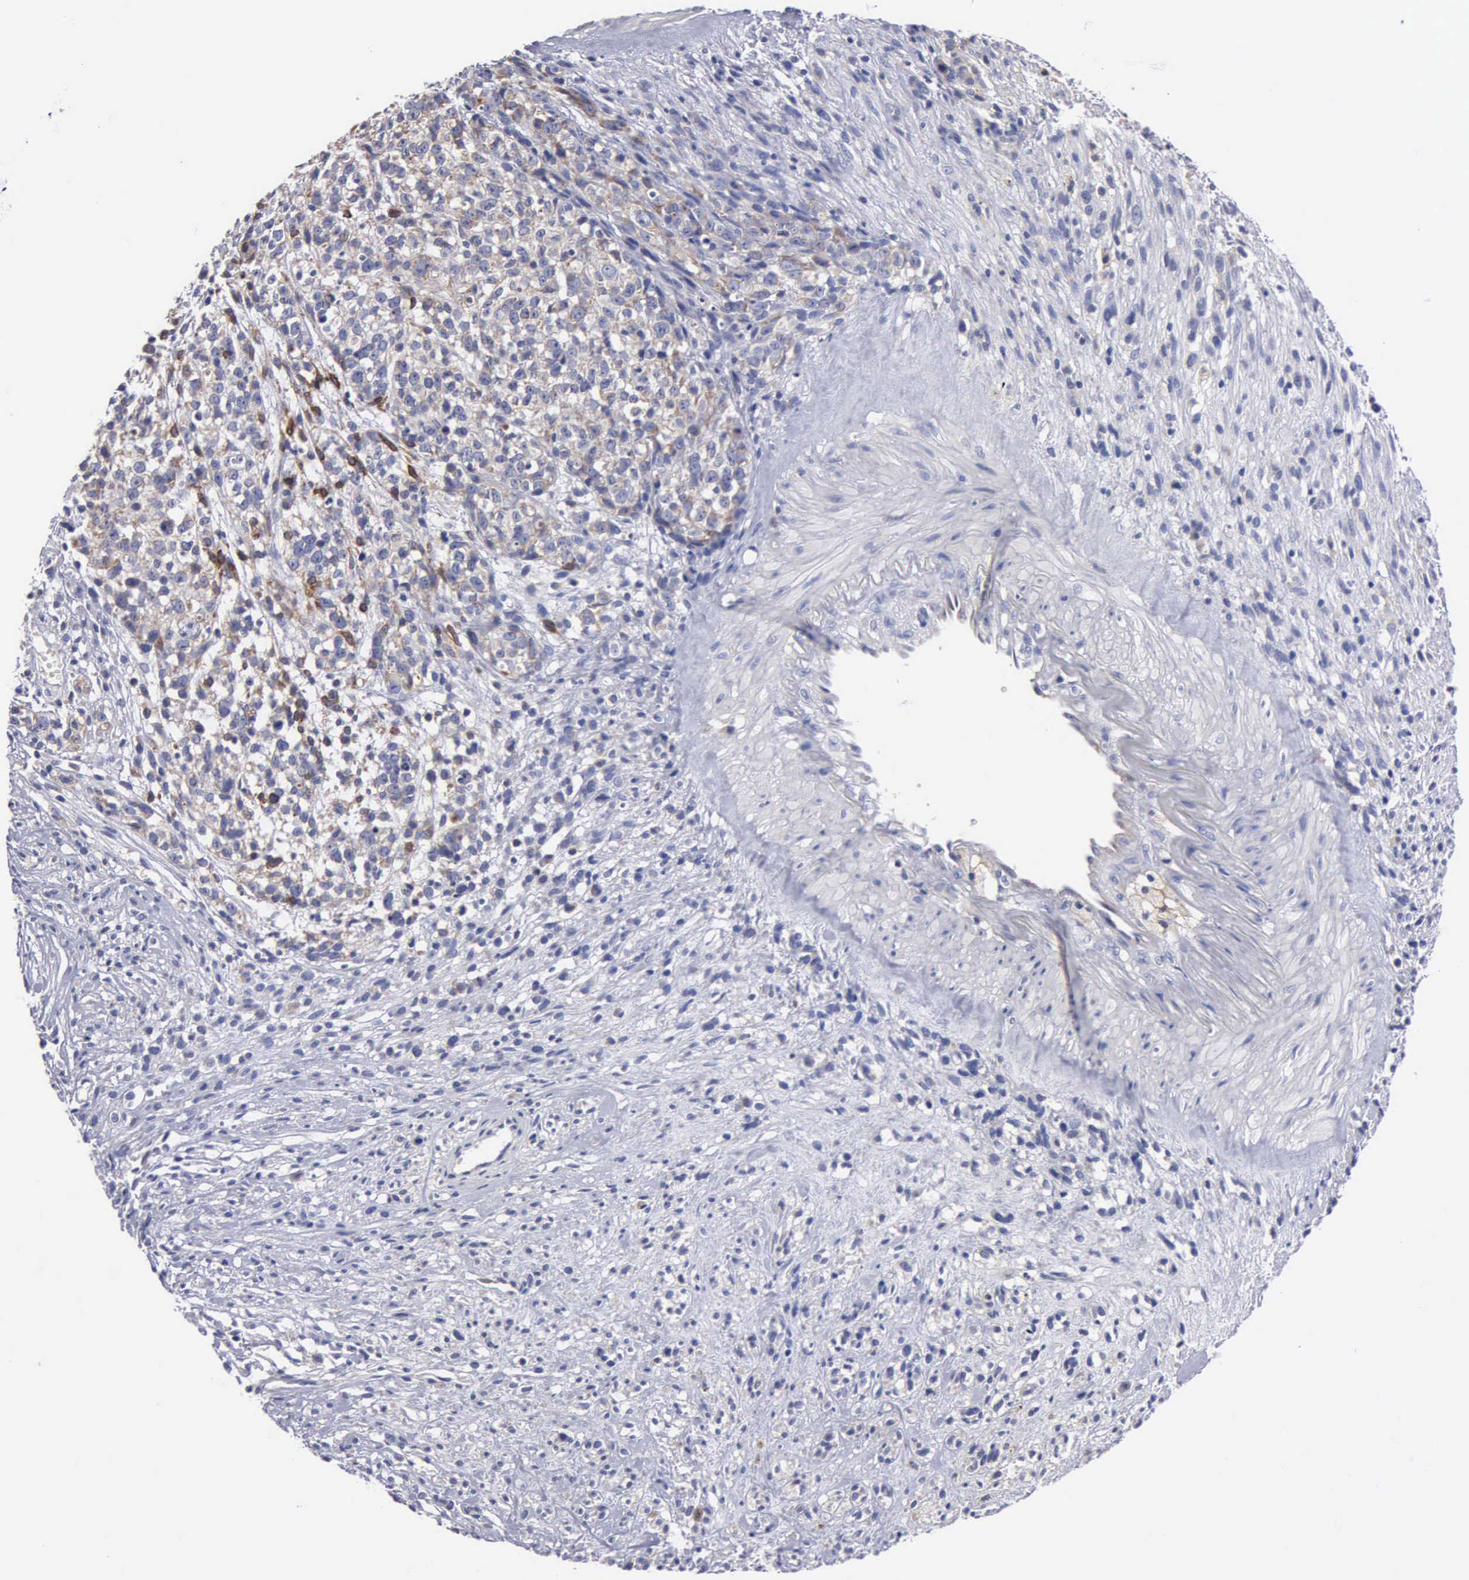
{"staining": {"intensity": "negative", "quantity": "none", "location": "none"}, "tissue": "glioma", "cell_type": "Tumor cells", "image_type": "cancer", "snomed": [{"axis": "morphology", "description": "Glioma, malignant, High grade"}, {"axis": "topography", "description": "Brain"}], "caption": "This micrograph is of glioma stained with IHC to label a protein in brown with the nuclei are counter-stained blue. There is no expression in tumor cells.", "gene": "PTGS2", "patient": {"sex": "male", "age": 66}}